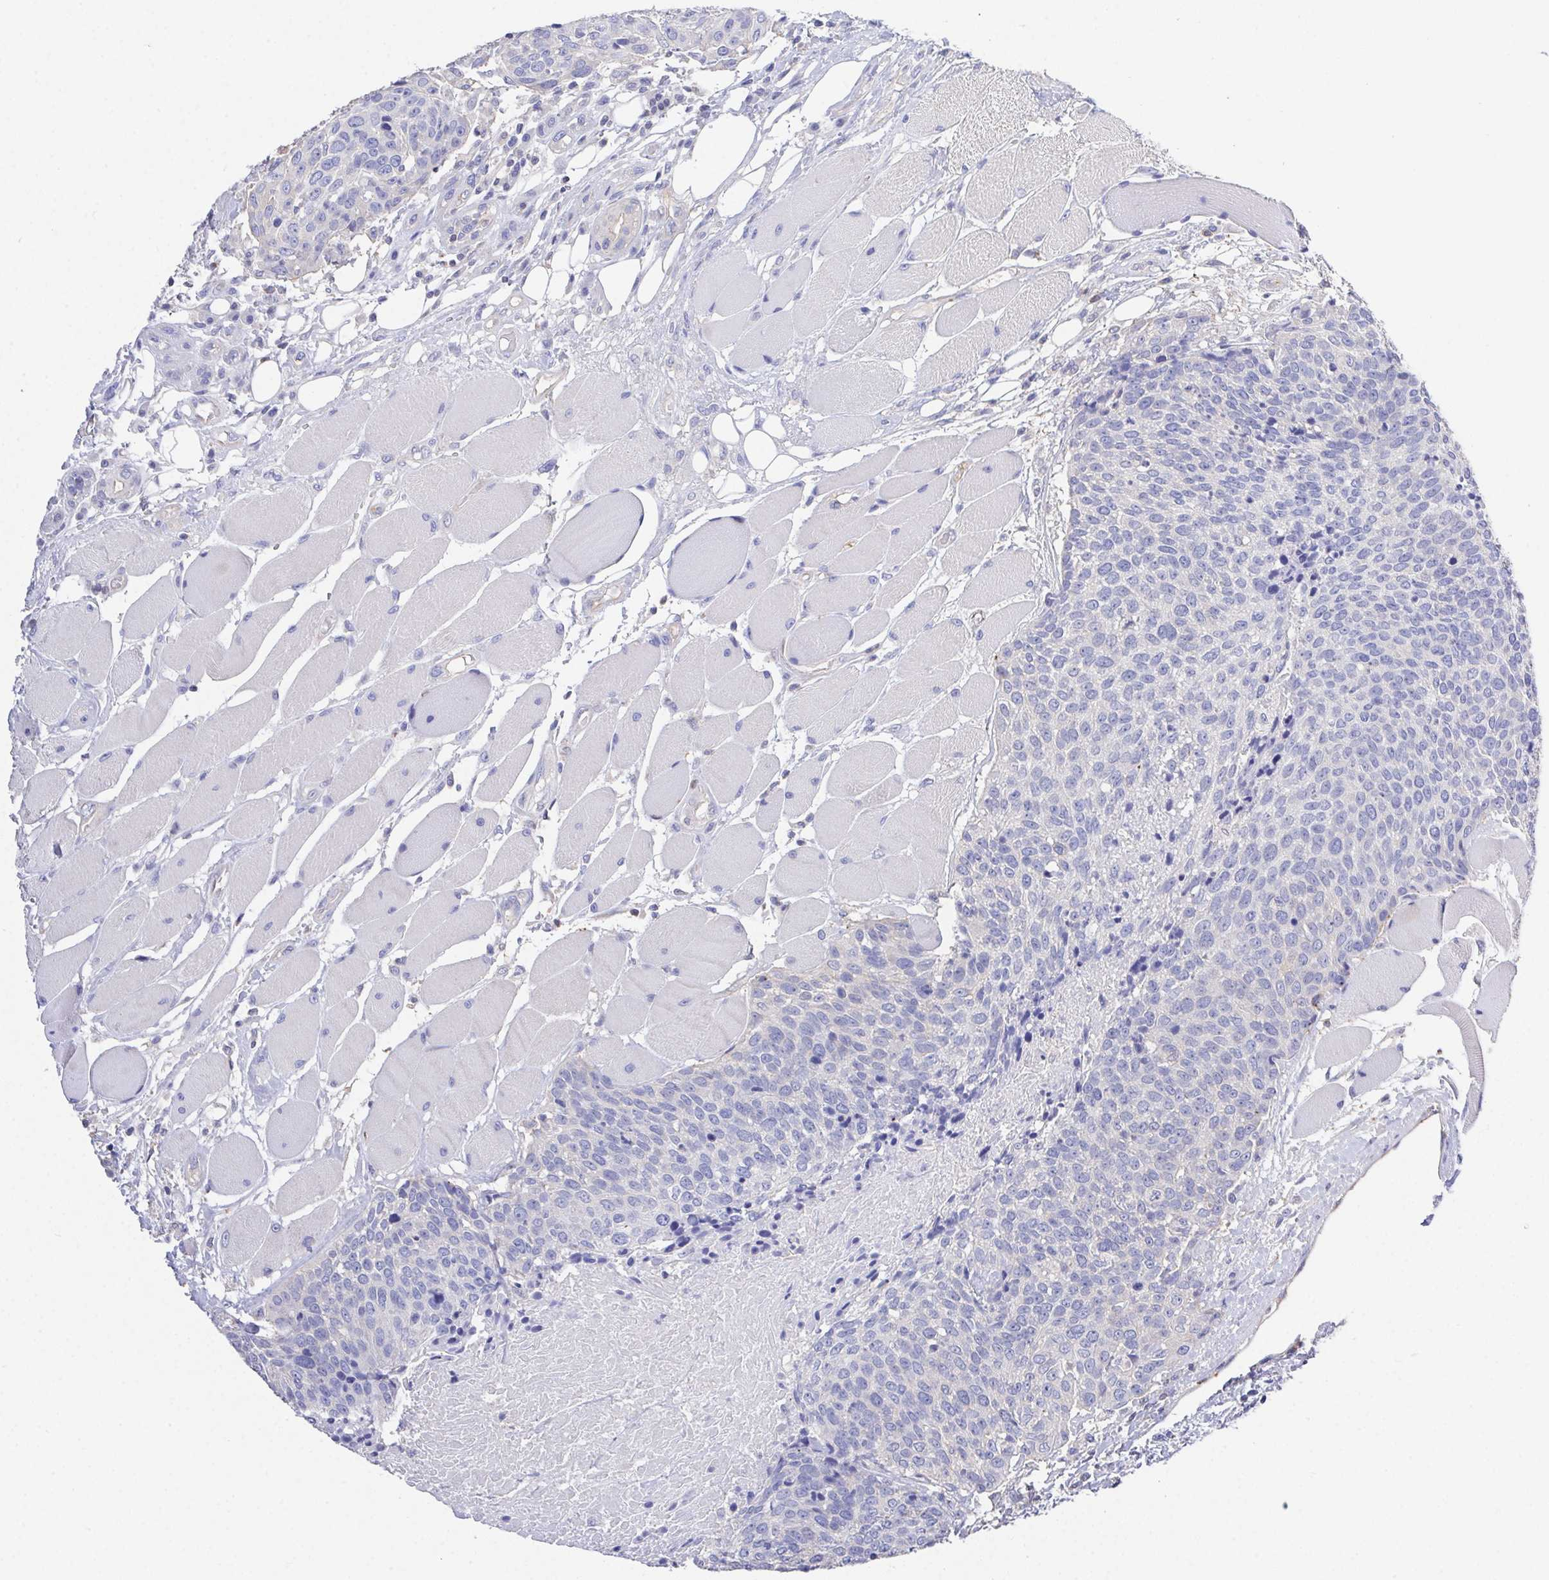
{"staining": {"intensity": "negative", "quantity": "none", "location": "none"}, "tissue": "head and neck cancer", "cell_type": "Tumor cells", "image_type": "cancer", "snomed": [{"axis": "morphology", "description": "Squamous cell carcinoma, NOS"}, {"axis": "topography", "description": "Oral tissue"}, {"axis": "topography", "description": "Head-Neck"}], "caption": "DAB (3,3'-diaminobenzidine) immunohistochemical staining of head and neck cancer (squamous cell carcinoma) exhibits no significant expression in tumor cells. Brightfield microscopy of IHC stained with DAB (brown) and hematoxylin (blue), captured at high magnification.", "gene": "PRG3", "patient": {"sex": "male", "age": 64}}